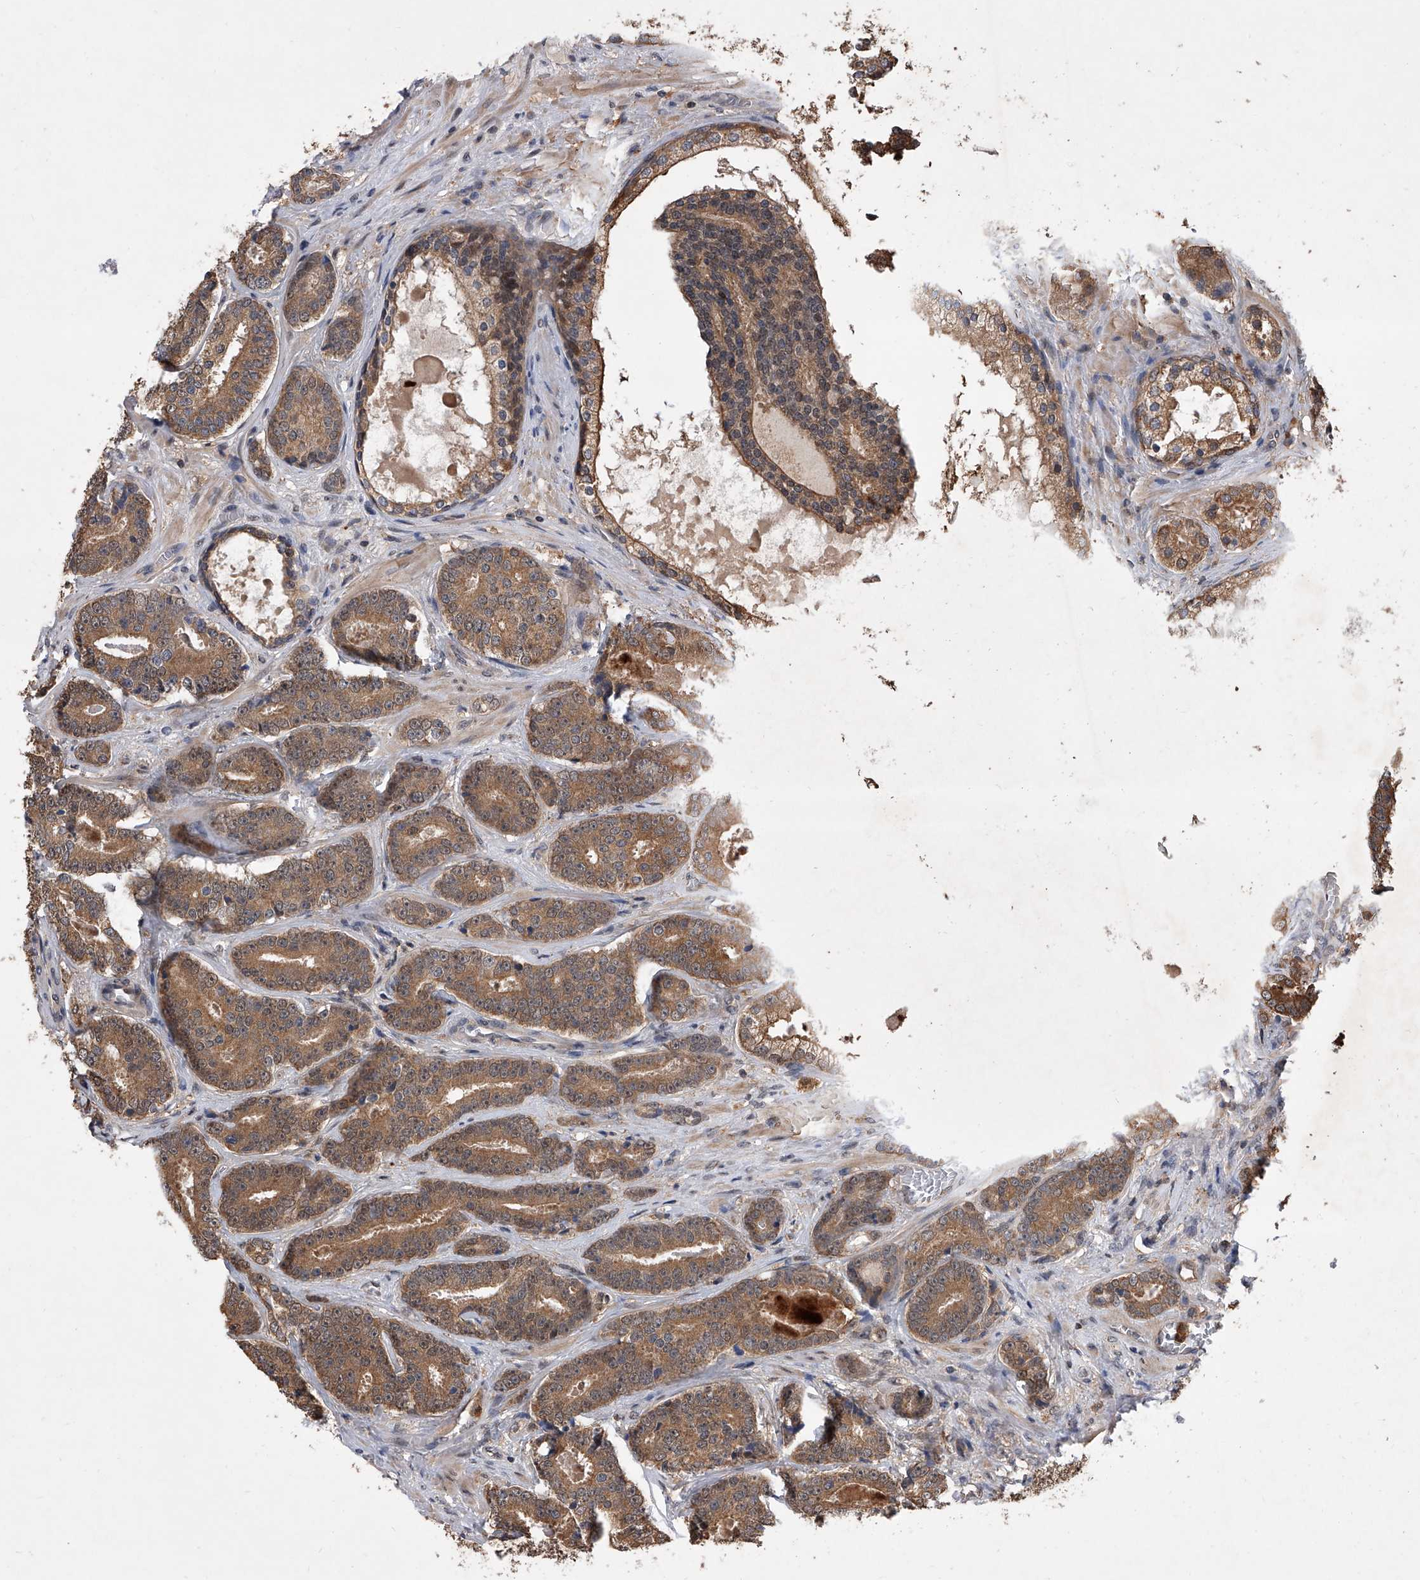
{"staining": {"intensity": "moderate", "quantity": ">75%", "location": "cytoplasmic/membranous"}, "tissue": "prostate cancer", "cell_type": "Tumor cells", "image_type": "cancer", "snomed": [{"axis": "morphology", "description": "Adenocarcinoma, High grade"}, {"axis": "topography", "description": "Prostate"}], "caption": "Prostate adenocarcinoma (high-grade) stained with a brown dye exhibits moderate cytoplasmic/membranous positive staining in approximately >75% of tumor cells.", "gene": "BHLHE23", "patient": {"sex": "male", "age": 60}}